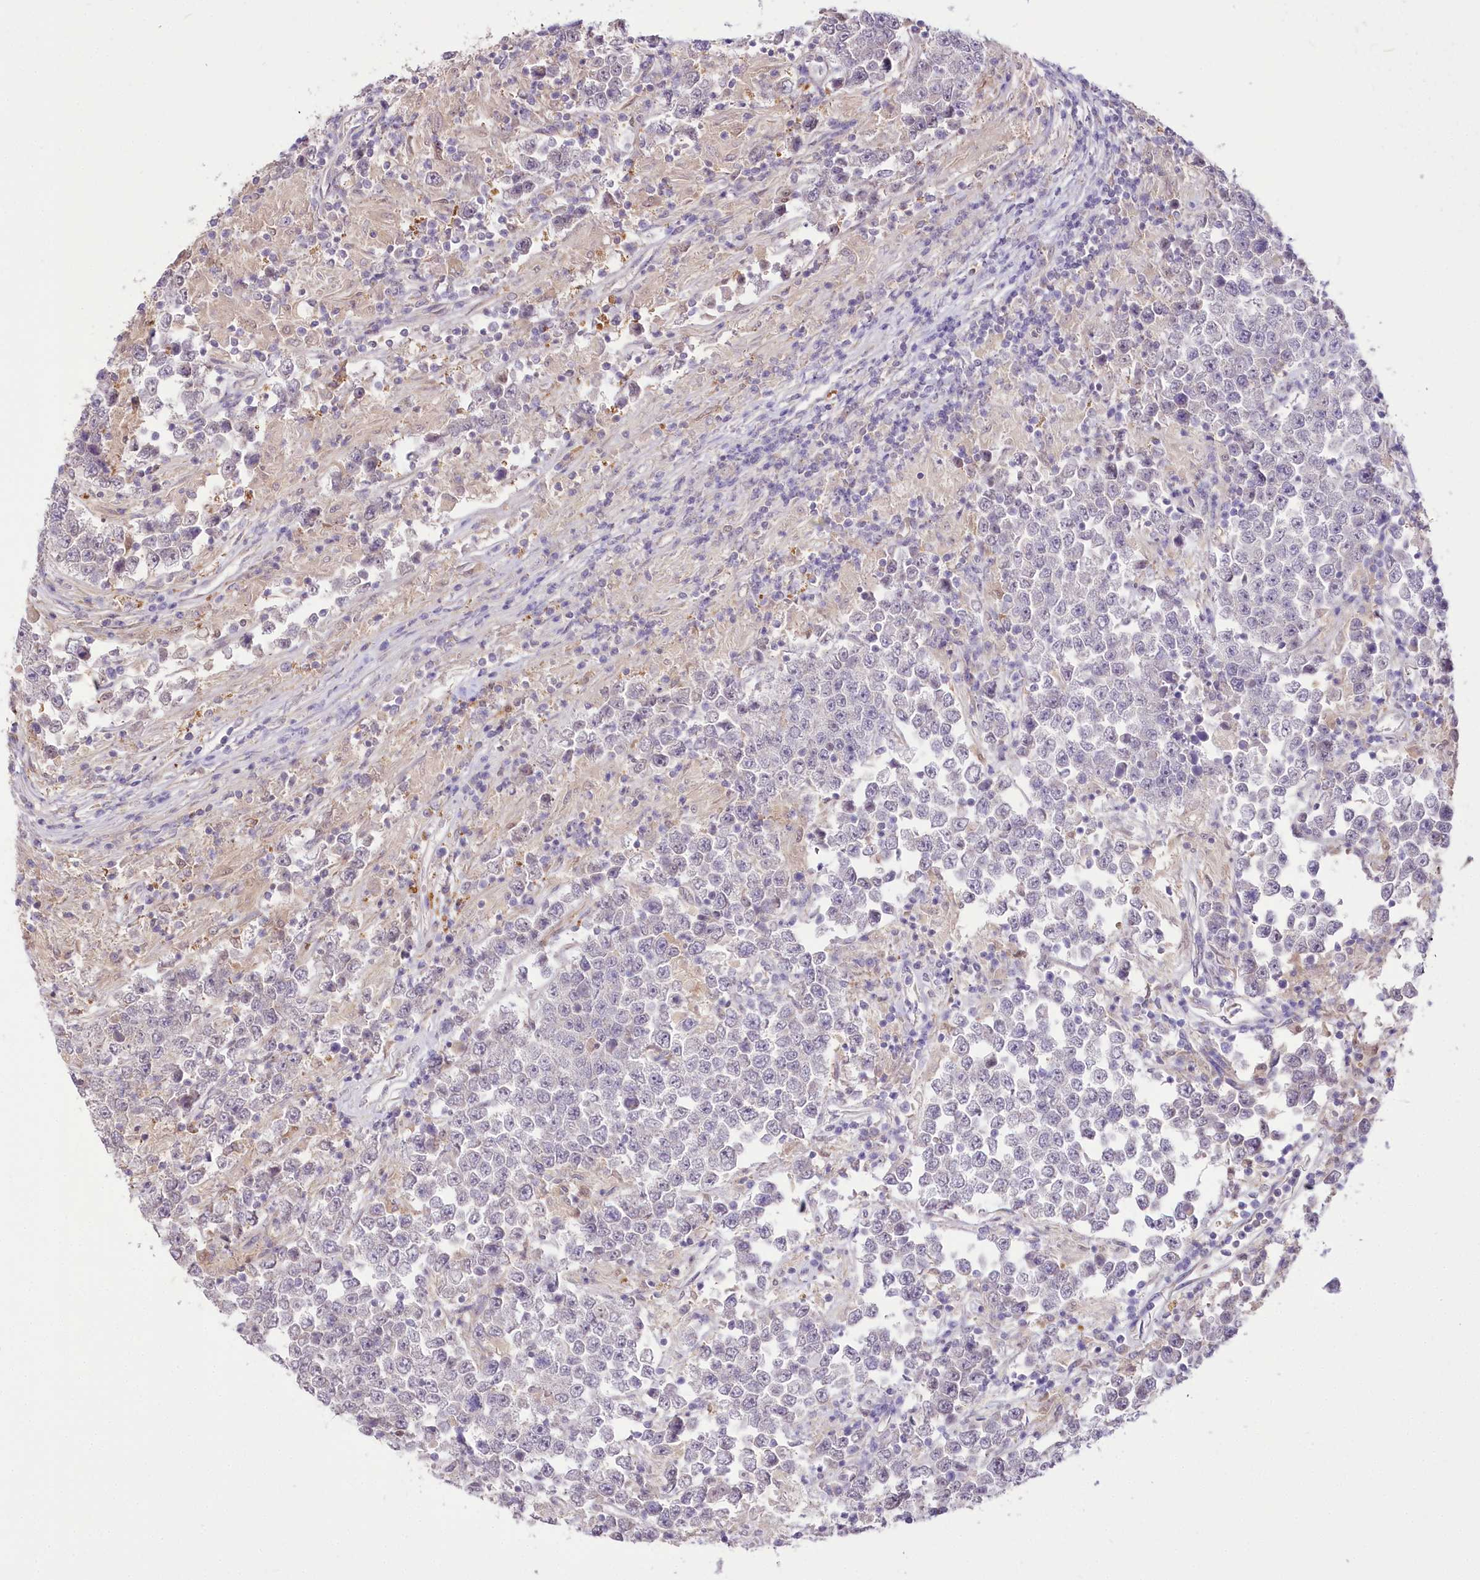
{"staining": {"intensity": "negative", "quantity": "none", "location": "none"}, "tissue": "testis cancer", "cell_type": "Tumor cells", "image_type": "cancer", "snomed": [{"axis": "morphology", "description": "Normal tissue, NOS"}, {"axis": "morphology", "description": "Urothelial carcinoma, High grade"}, {"axis": "morphology", "description": "Seminoma, NOS"}, {"axis": "morphology", "description": "Carcinoma, Embryonal, NOS"}, {"axis": "topography", "description": "Urinary bladder"}, {"axis": "topography", "description": "Testis"}], "caption": "High power microscopy image of an immunohistochemistry micrograph of testis cancer (embryonal carcinoma), revealing no significant positivity in tumor cells. (DAB (3,3'-diaminobenzidine) immunohistochemistry (IHC), high magnification).", "gene": "DPYD", "patient": {"sex": "male", "age": 41}}